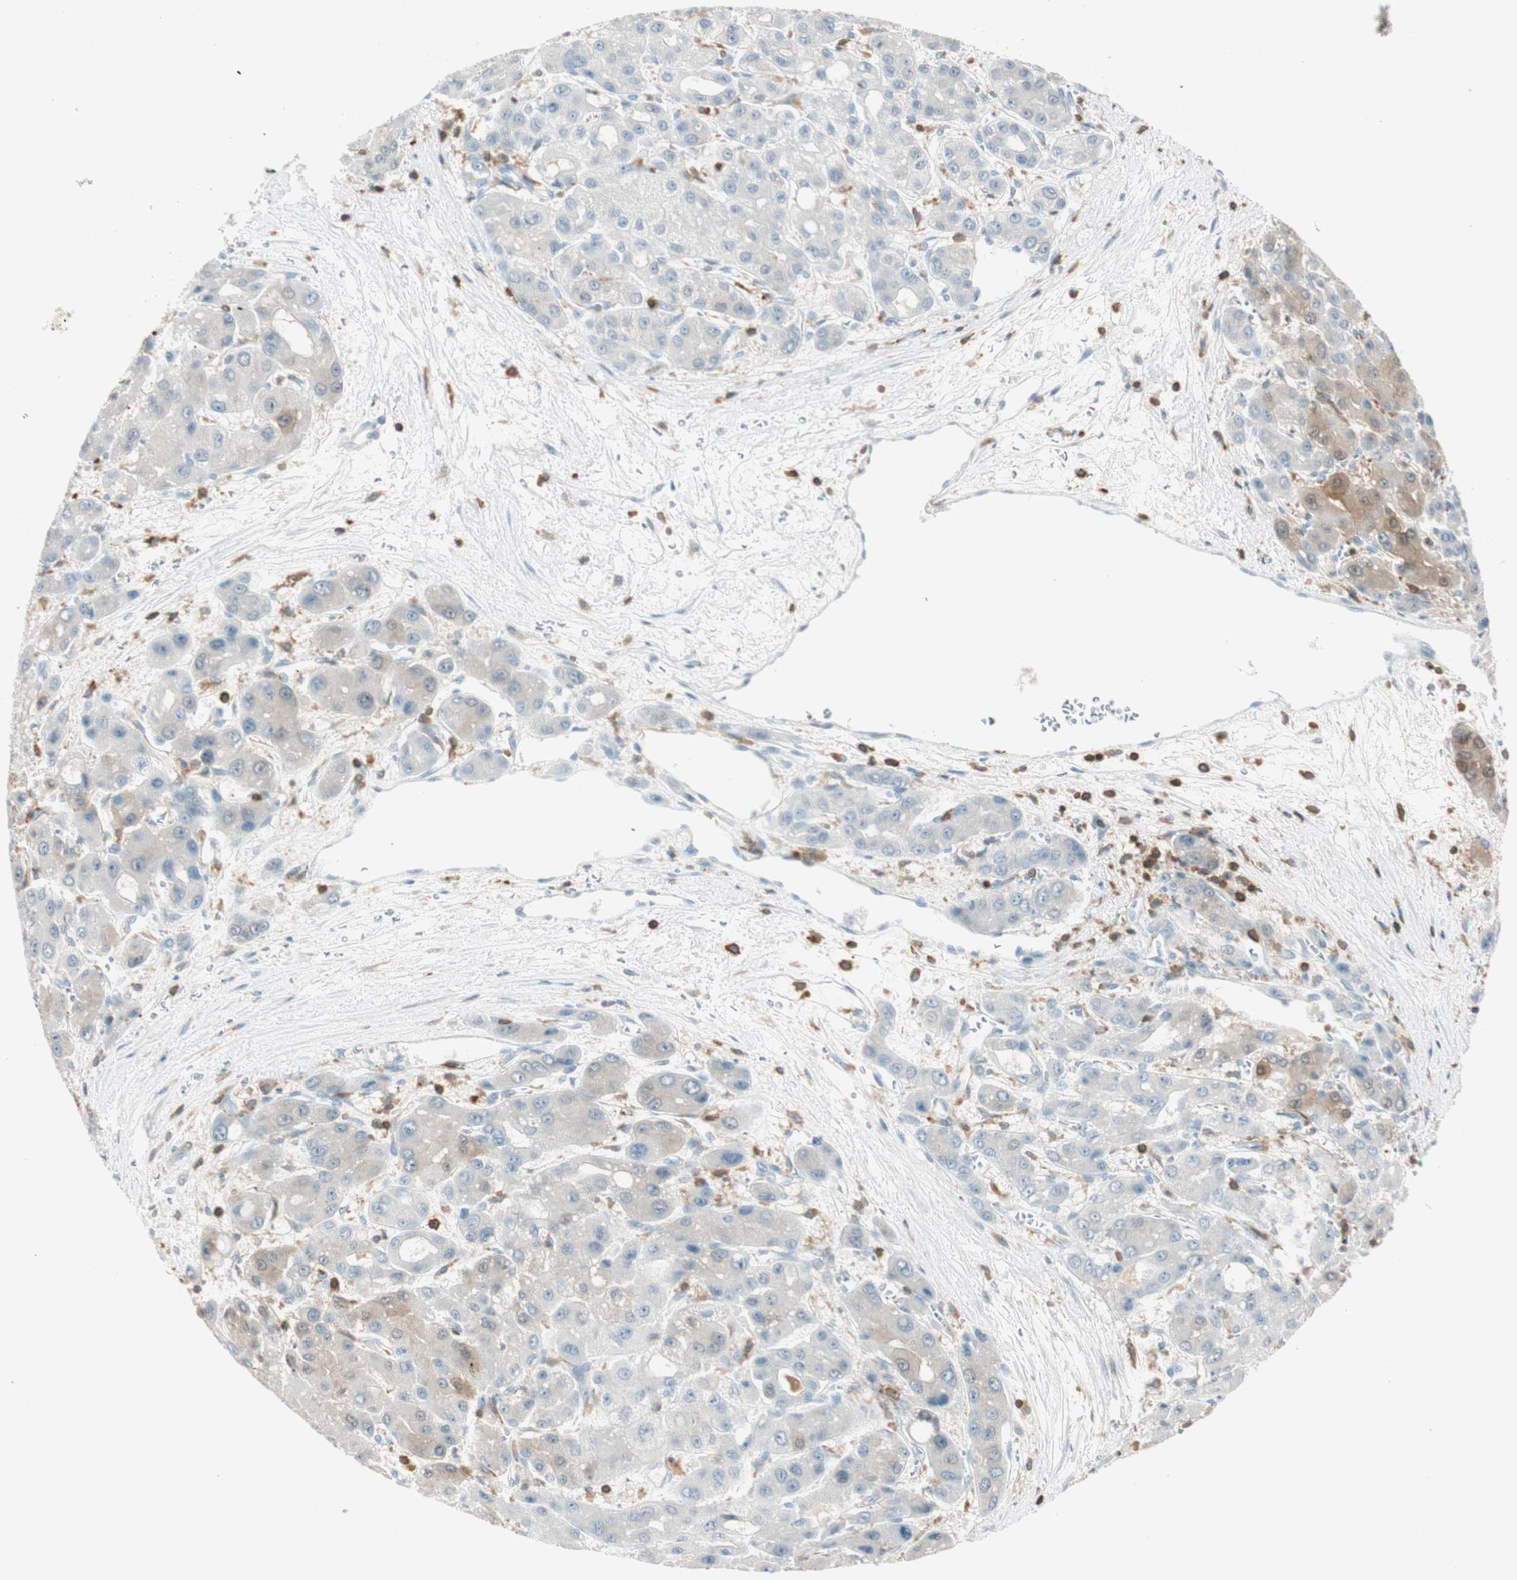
{"staining": {"intensity": "moderate", "quantity": "25%-75%", "location": "cytoplasmic/membranous"}, "tissue": "liver cancer", "cell_type": "Tumor cells", "image_type": "cancer", "snomed": [{"axis": "morphology", "description": "Carcinoma, Hepatocellular, NOS"}, {"axis": "topography", "description": "Liver"}], "caption": "Liver cancer was stained to show a protein in brown. There is medium levels of moderate cytoplasmic/membranous expression in approximately 25%-75% of tumor cells.", "gene": "HPGD", "patient": {"sex": "male", "age": 55}}